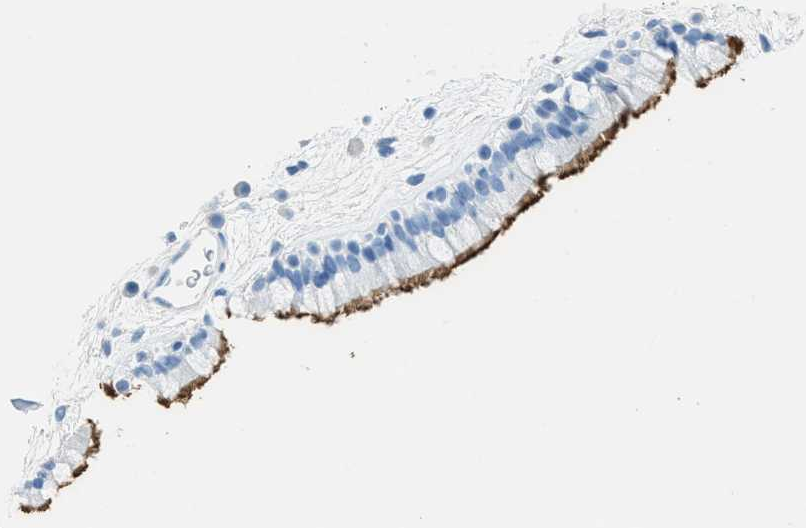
{"staining": {"intensity": "strong", "quantity": "<25%", "location": "cytoplasmic/membranous"}, "tissue": "nasopharynx", "cell_type": "Respiratory epithelial cells", "image_type": "normal", "snomed": [{"axis": "morphology", "description": "Normal tissue, NOS"}, {"axis": "morphology", "description": "Inflammation, NOS"}, {"axis": "topography", "description": "Nasopharynx"}], "caption": "Immunohistochemistry (DAB (3,3'-diaminobenzidine)) staining of normal nasopharynx displays strong cytoplasmic/membranous protein positivity in about <25% of respiratory epithelial cells.", "gene": "FAIM2", "patient": {"sex": "male", "age": 48}}